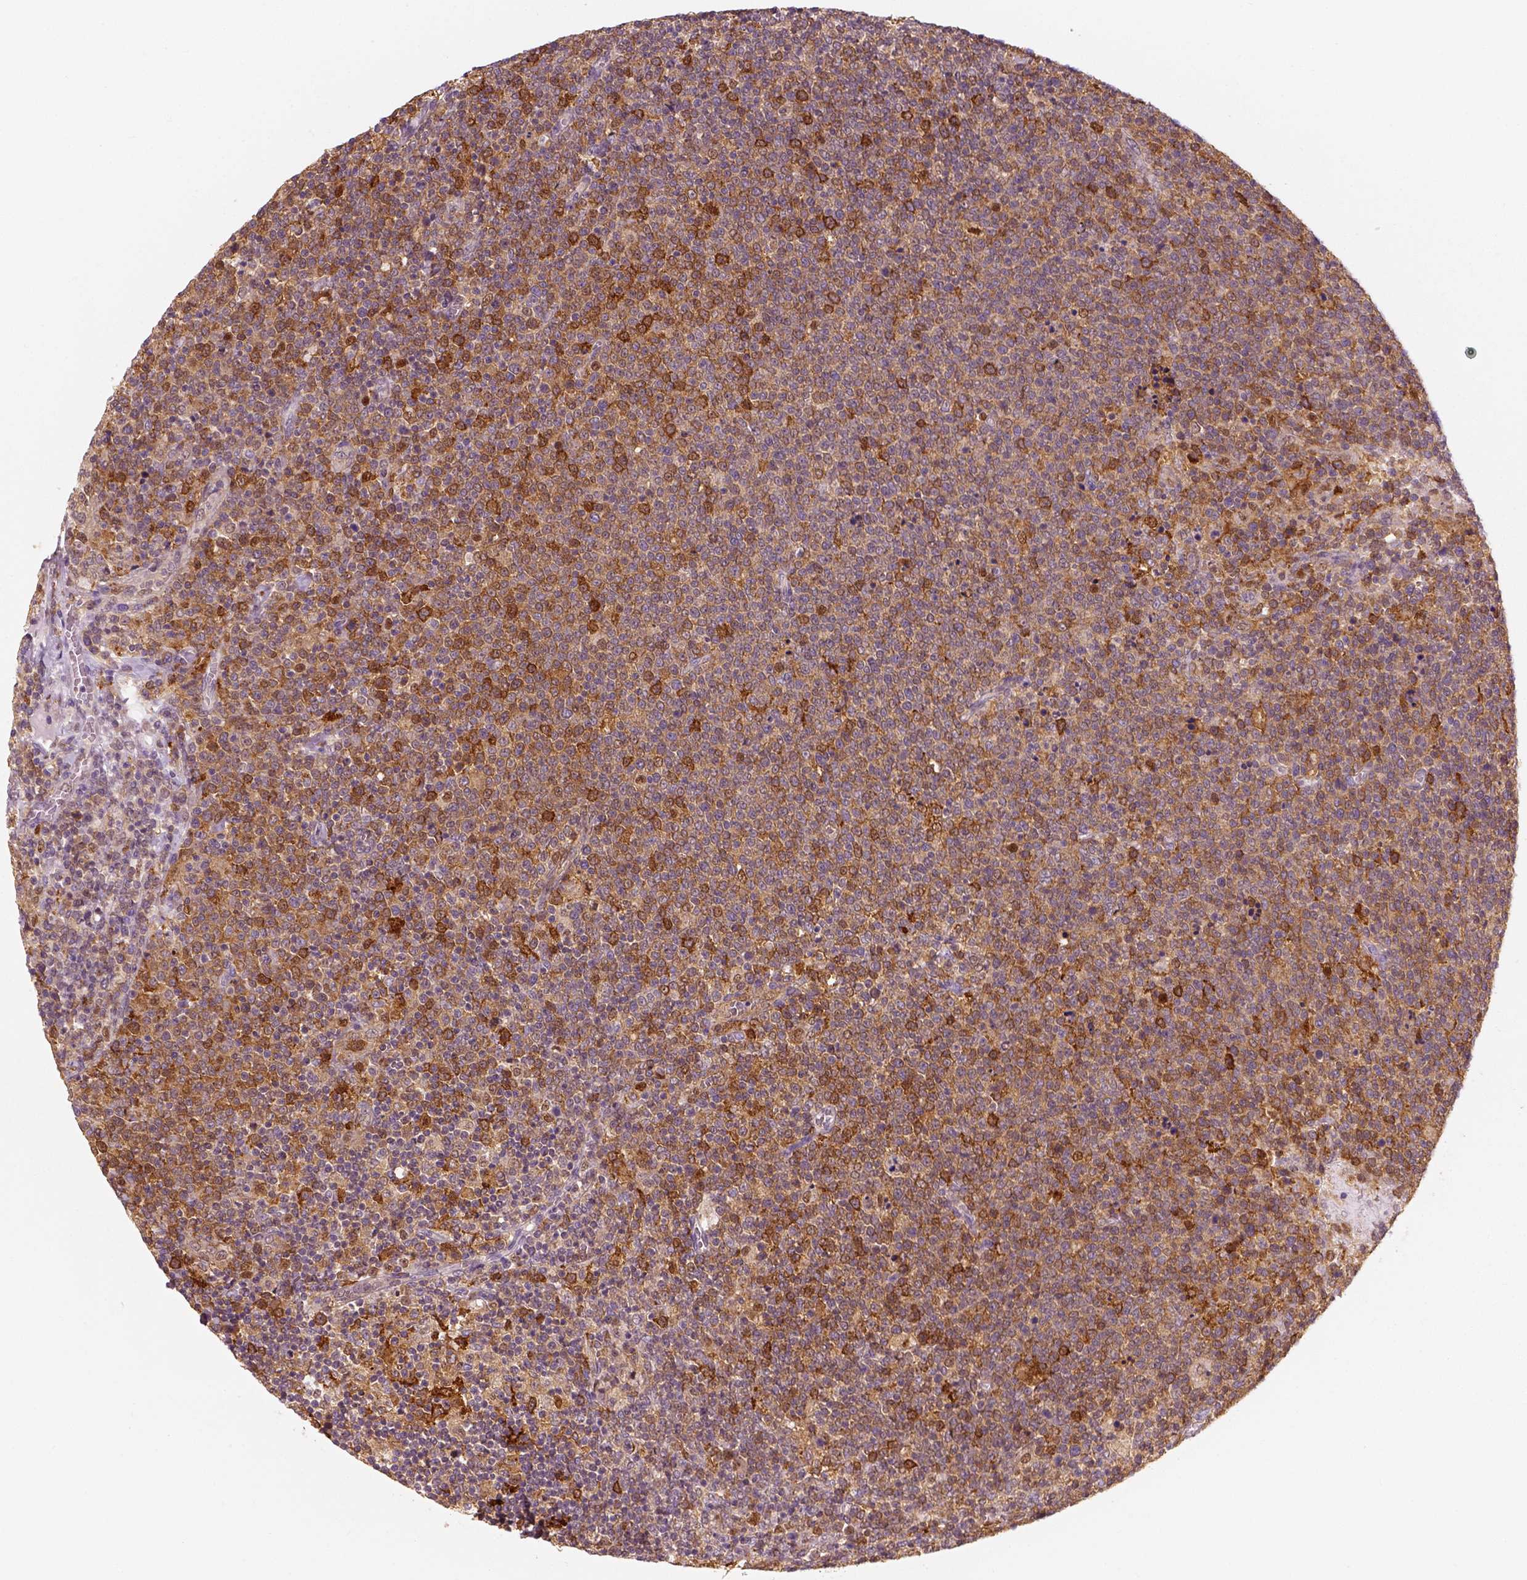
{"staining": {"intensity": "moderate", "quantity": ">75%", "location": "cytoplasmic/membranous"}, "tissue": "lymphoma", "cell_type": "Tumor cells", "image_type": "cancer", "snomed": [{"axis": "morphology", "description": "Malignant lymphoma, non-Hodgkin's type, High grade"}, {"axis": "topography", "description": "Lymph node"}], "caption": "A histopathology image showing moderate cytoplasmic/membranous staining in about >75% of tumor cells in lymphoma, as visualized by brown immunohistochemical staining.", "gene": "SQSTM1", "patient": {"sex": "male", "age": 61}}